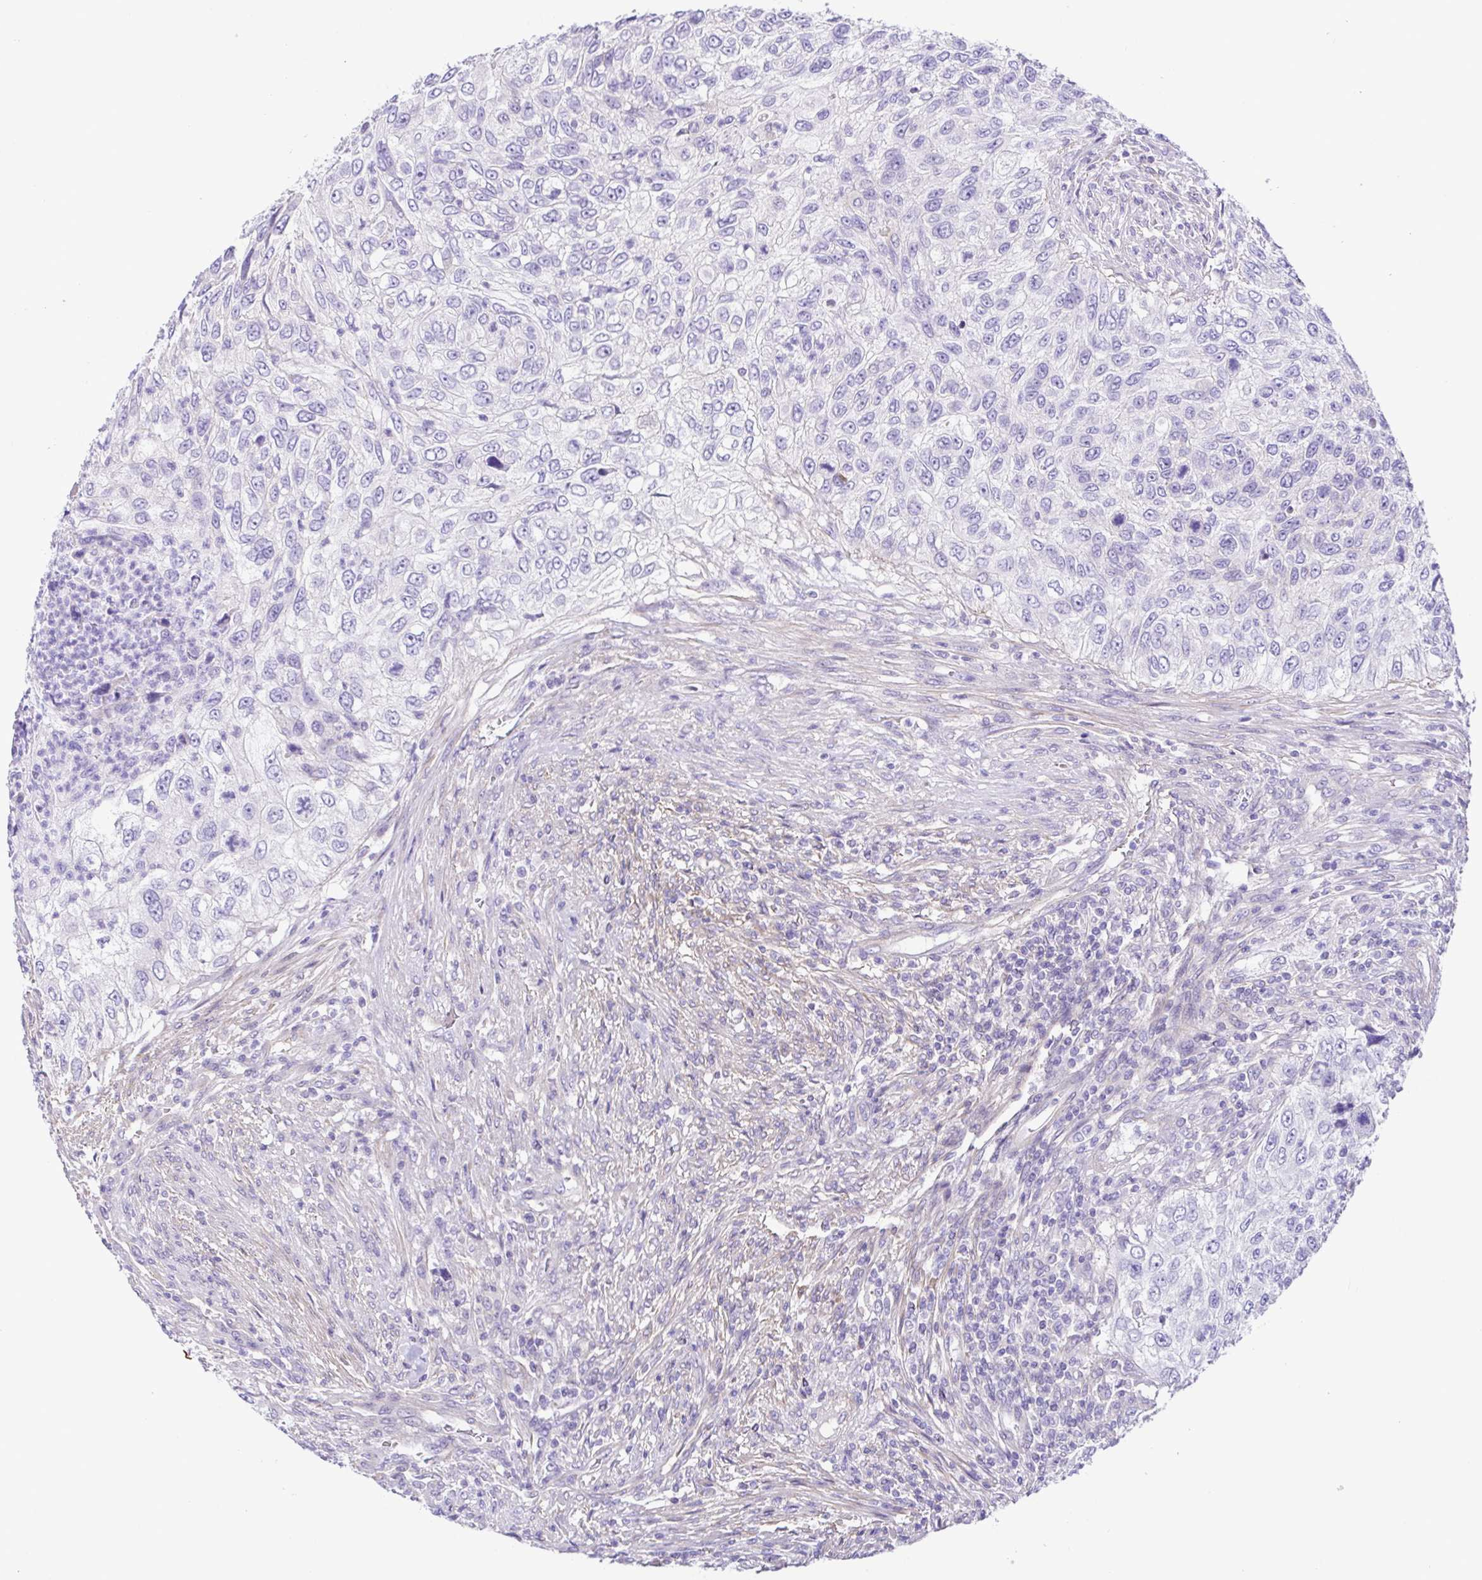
{"staining": {"intensity": "negative", "quantity": "none", "location": "none"}, "tissue": "urothelial cancer", "cell_type": "Tumor cells", "image_type": "cancer", "snomed": [{"axis": "morphology", "description": "Urothelial carcinoma, High grade"}, {"axis": "topography", "description": "Urinary bladder"}], "caption": "Immunohistochemical staining of human urothelial cancer shows no significant expression in tumor cells. (Brightfield microscopy of DAB (3,3'-diaminobenzidine) immunohistochemistry (IHC) at high magnification).", "gene": "ISM2", "patient": {"sex": "female", "age": 60}}